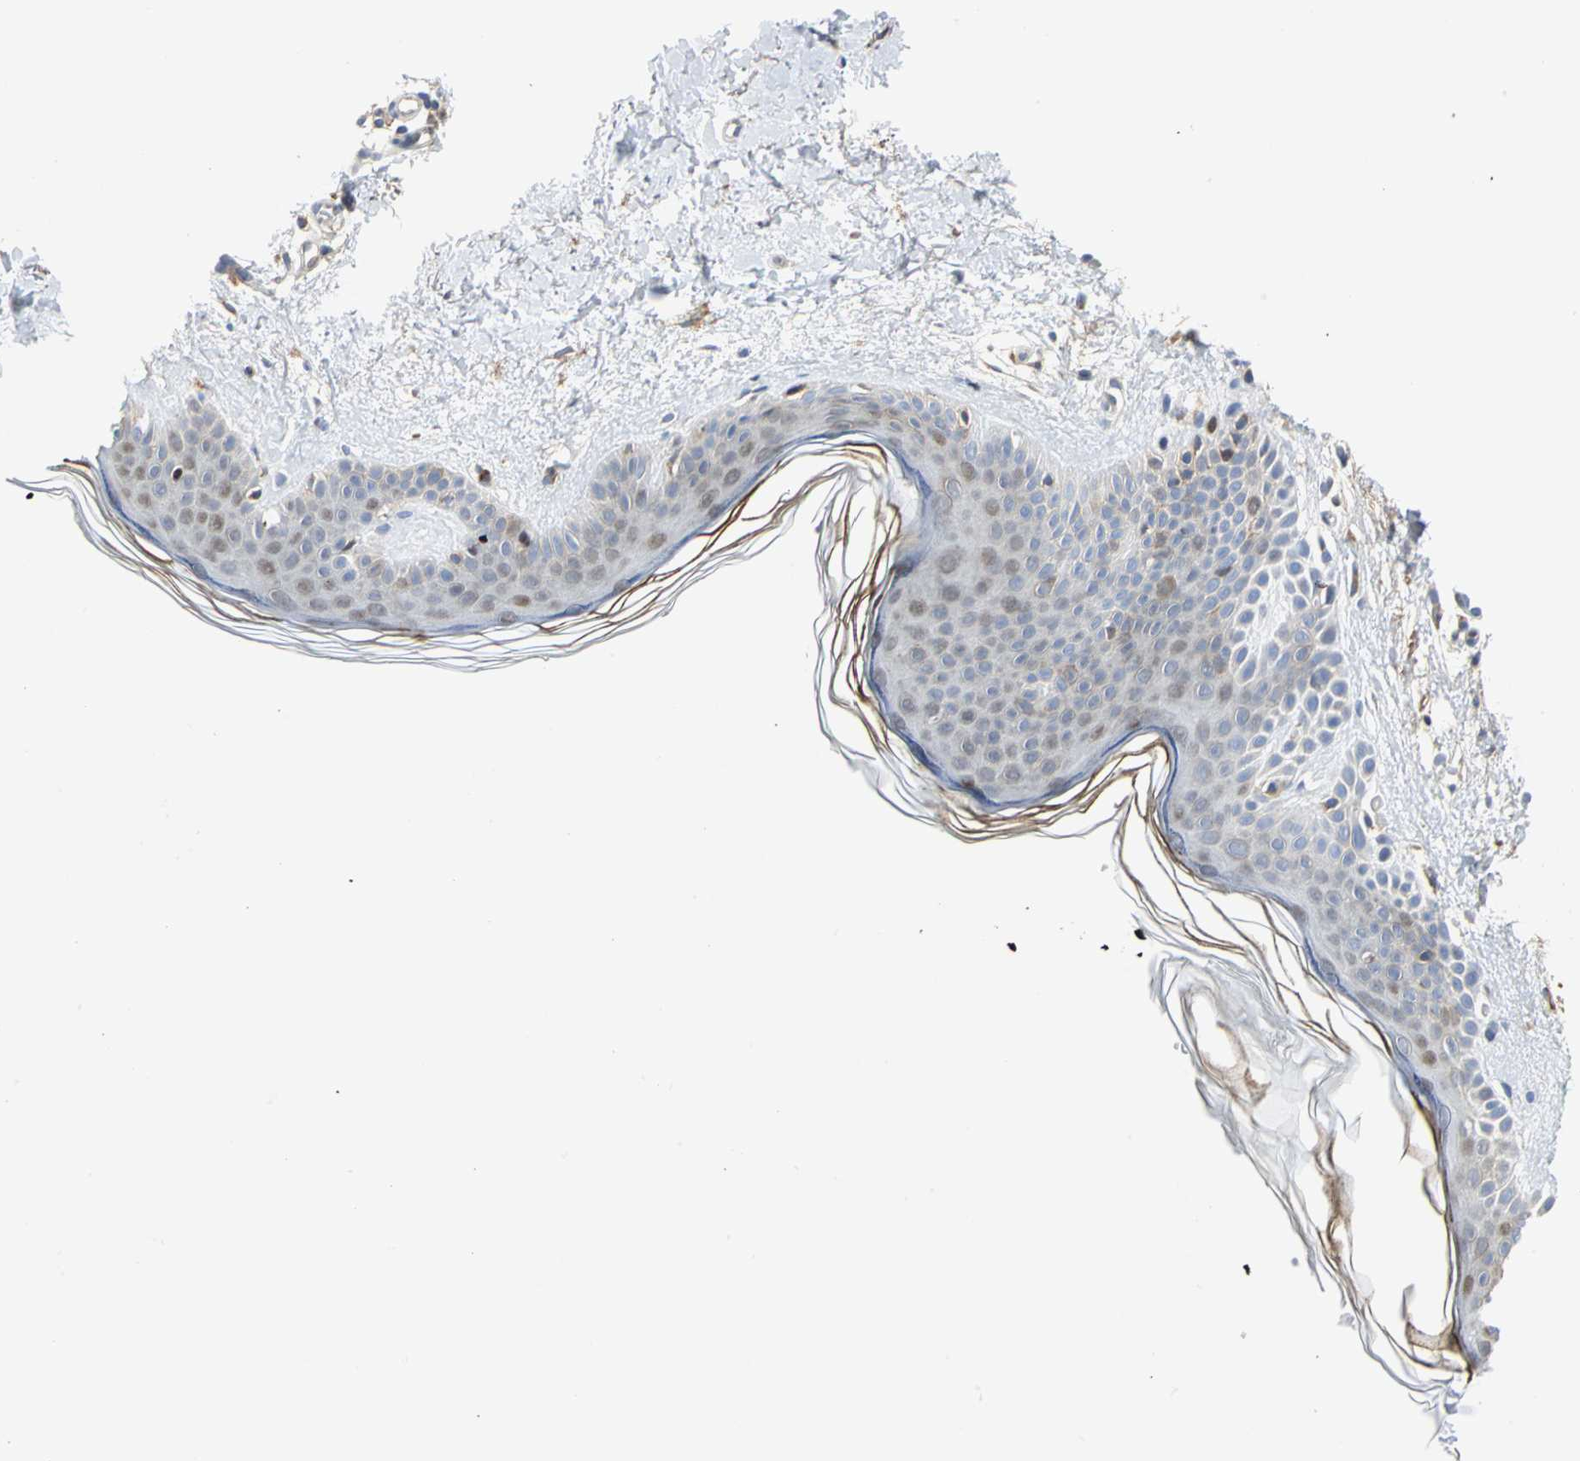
{"staining": {"intensity": "moderate", "quantity": ">75%", "location": "cytoplasmic/membranous"}, "tissue": "skin", "cell_type": "Fibroblasts", "image_type": "normal", "snomed": [{"axis": "morphology", "description": "Normal tissue, NOS"}, {"axis": "topography", "description": "Skin"}], "caption": "A photomicrograph showing moderate cytoplasmic/membranous positivity in about >75% of fibroblasts in benign skin, as visualized by brown immunohistochemical staining.", "gene": "YBX1", "patient": {"sex": "female", "age": 56}}